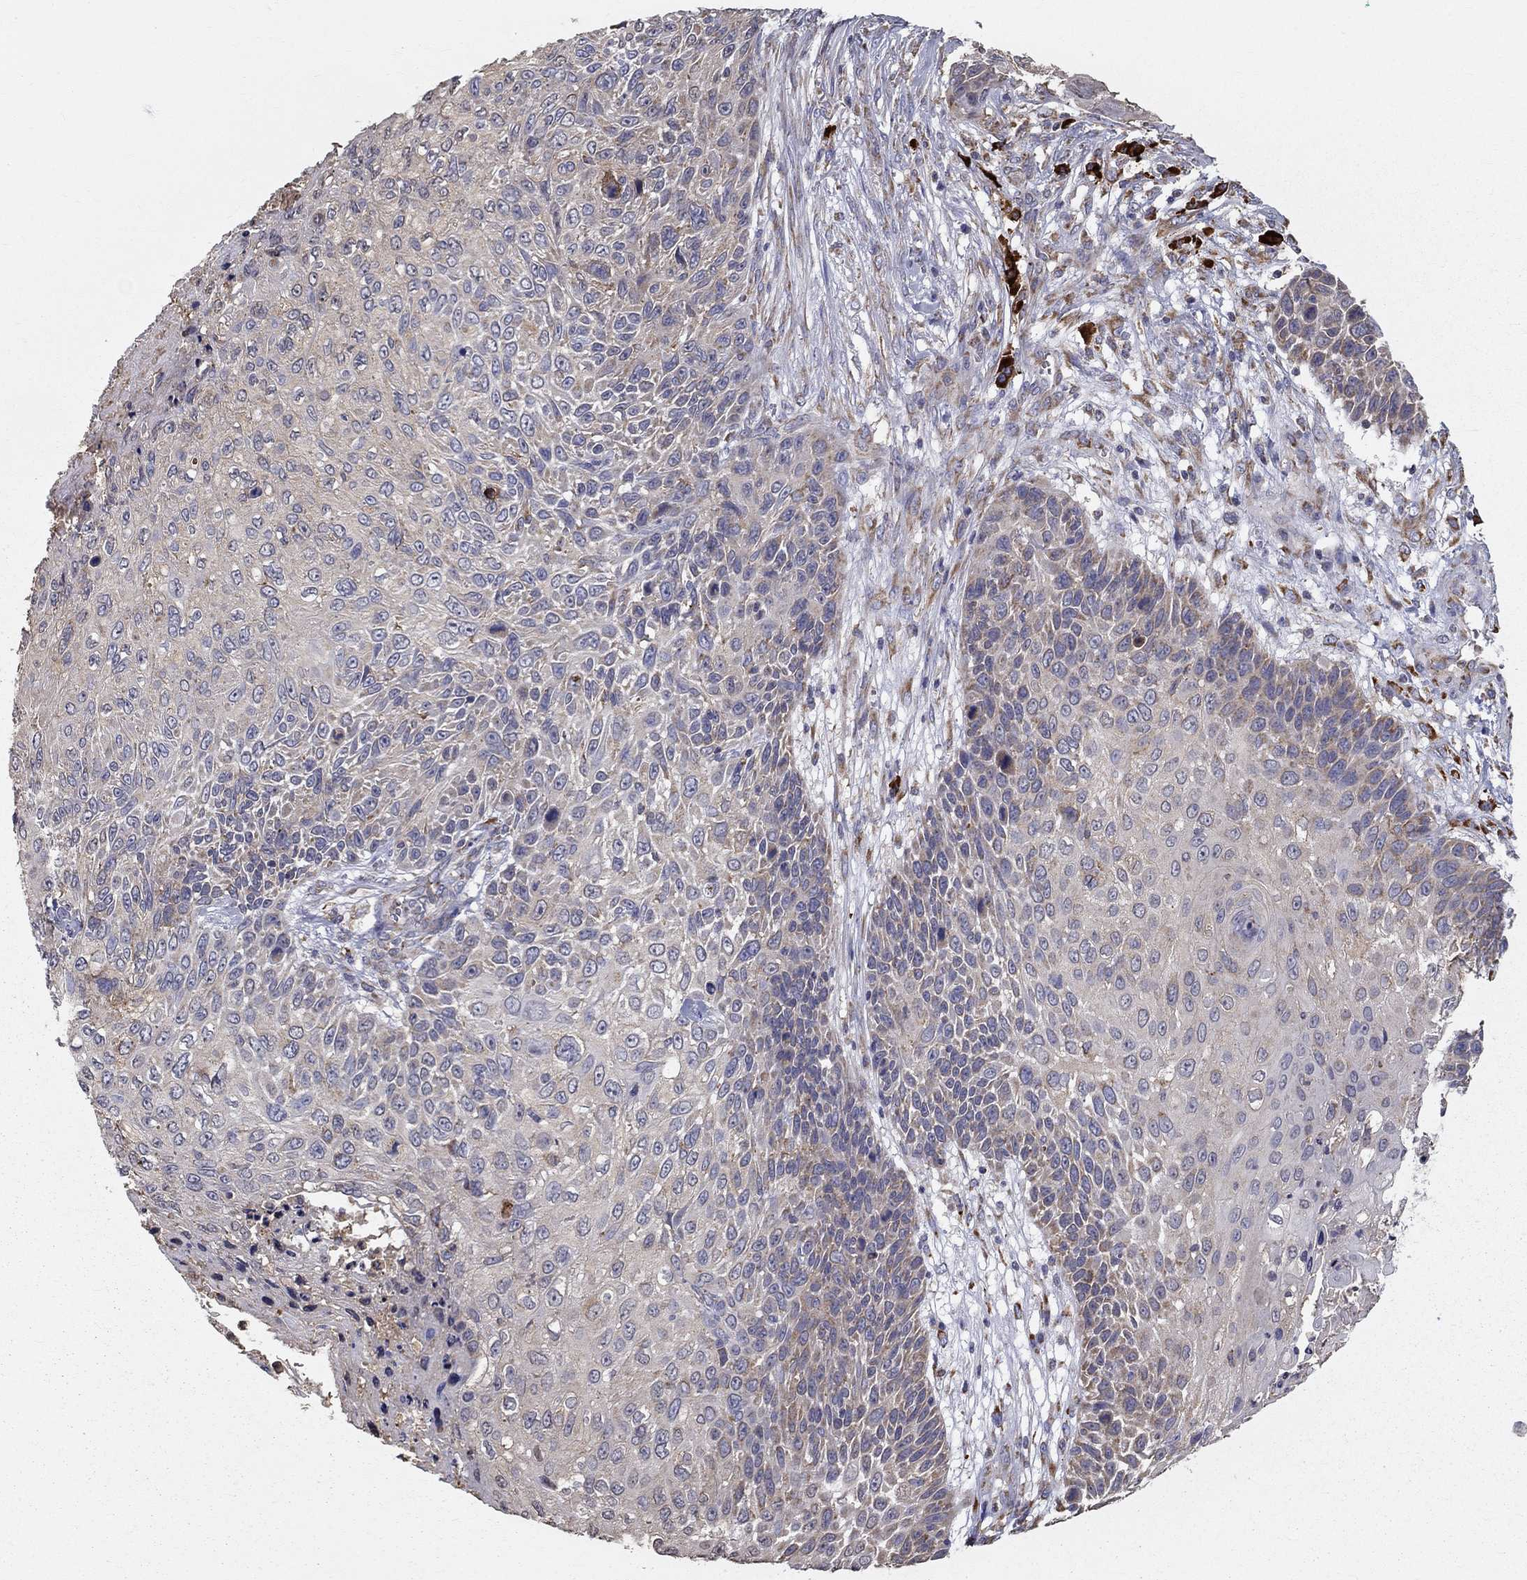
{"staining": {"intensity": "negative", "quantity": "none", "location": "none"}, "tissue": "skin cancer", "cell_type": "Tumor cells", "image_type": "cancer", "snomed": [{"axis": "morphology", "description": "Squamous cell carcinoma, NOS"}, {"axis": "topography", "description": "Skin"}], "caption": "Protein analysis of skin squamous cell carcinoma exhibits no significant staining in tumor cells. (Immunohistochemistry, brightfield microscopy, high magnification).", "gene": "PRDX4", "patient": {"sex": "male", "age": 92}}